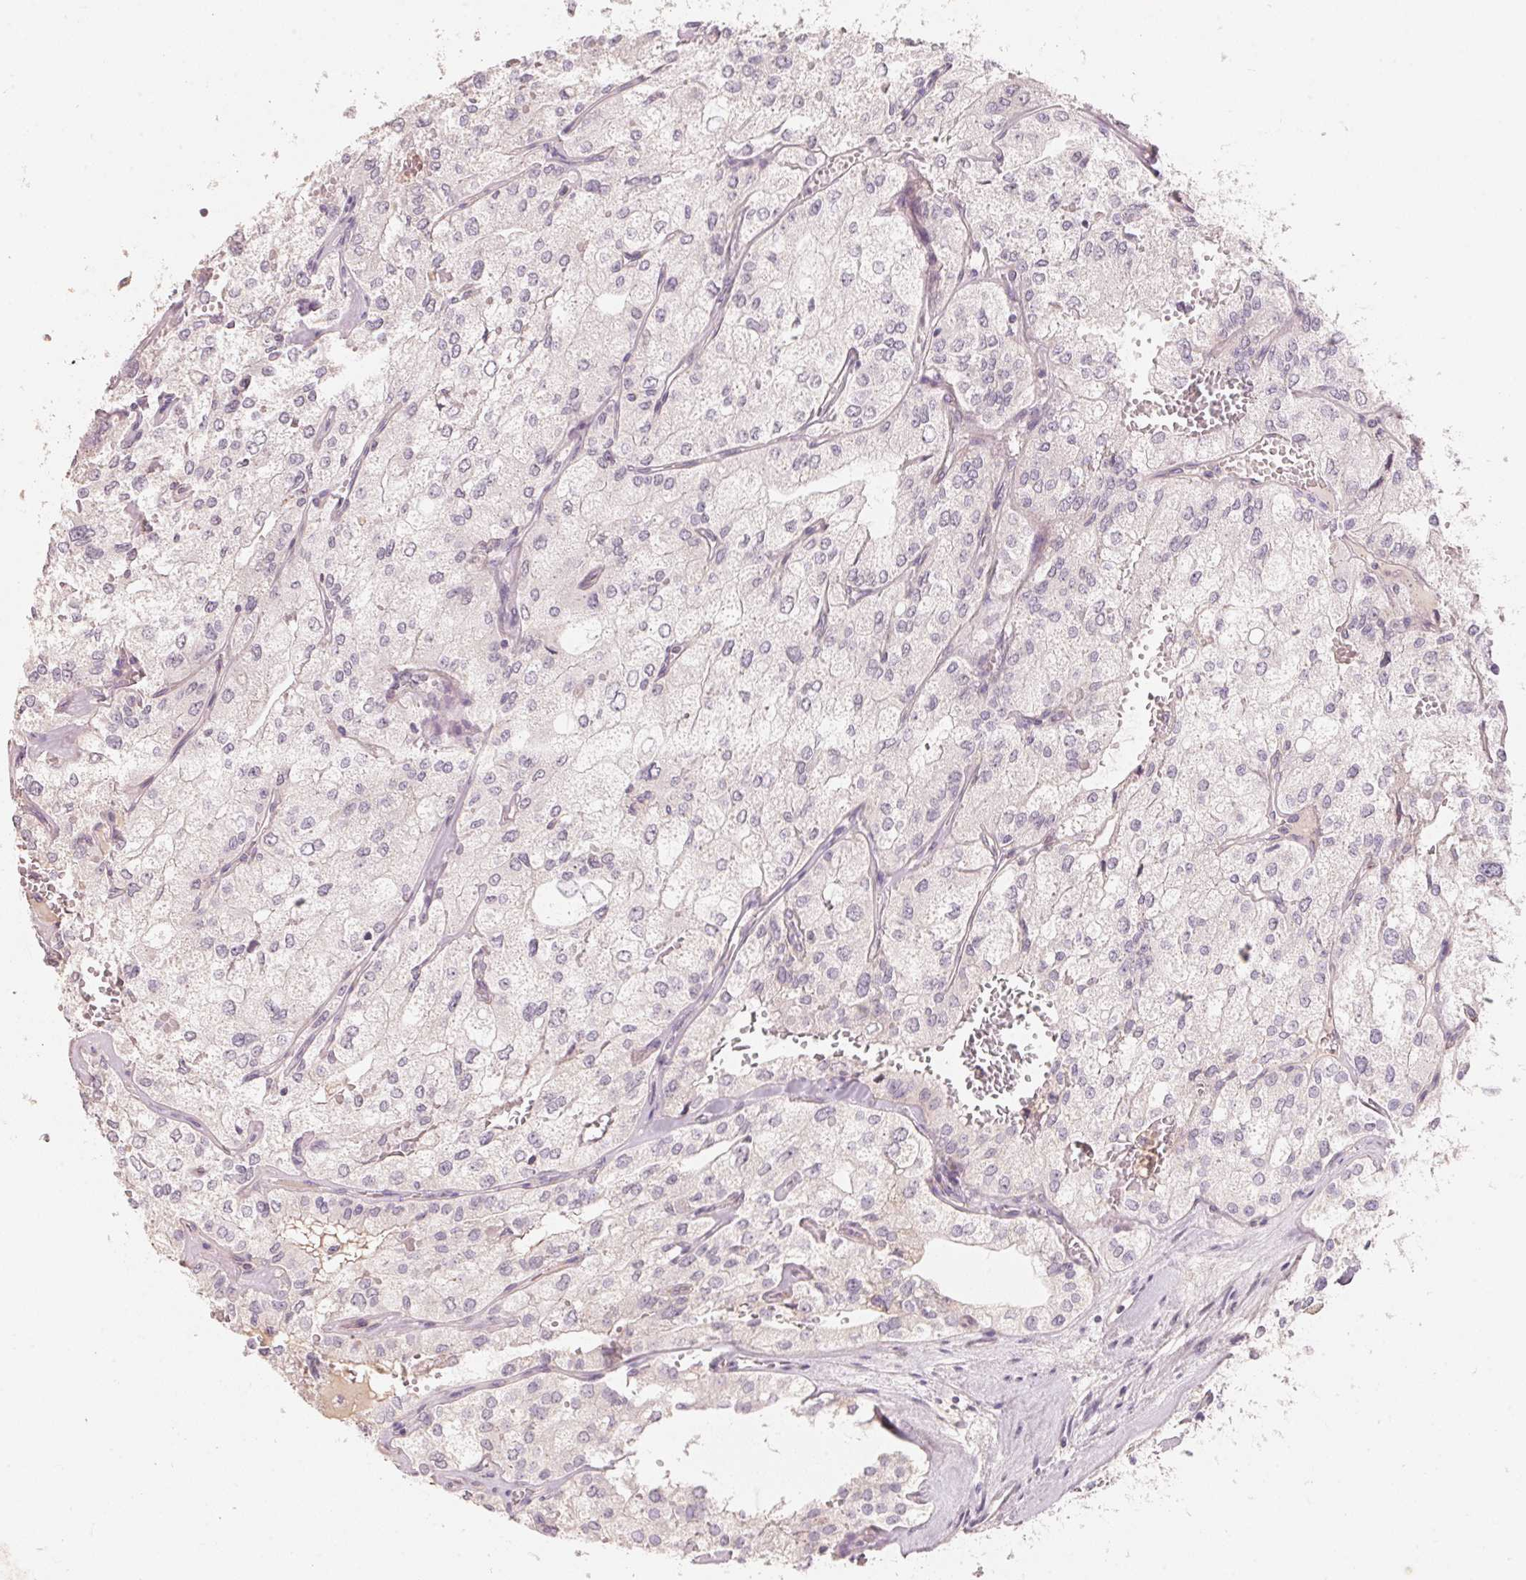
{"staining": {"intensity": "negative", "quantity": "none", "location": "none"}, "tissue": "renal cancer", "cell_type": "Tumor cells", "image_type": "cancer", "snomed": [{"axis": "morphology", "description": "Adenocarcinoma, NOS"}, {"axis": "topography", "description": "Kidney"}], "caption": "Immunohistochemistry (IHC) micrograph of neoplastic tissue: human renal adenocarcinoma stained with DAB (3,3'-diaminobenzidine) demonstrates no significant protein positivity in tumor cells.", "gene": "TP53AIP1", "patient": {"sex": "female", "age": 70}}